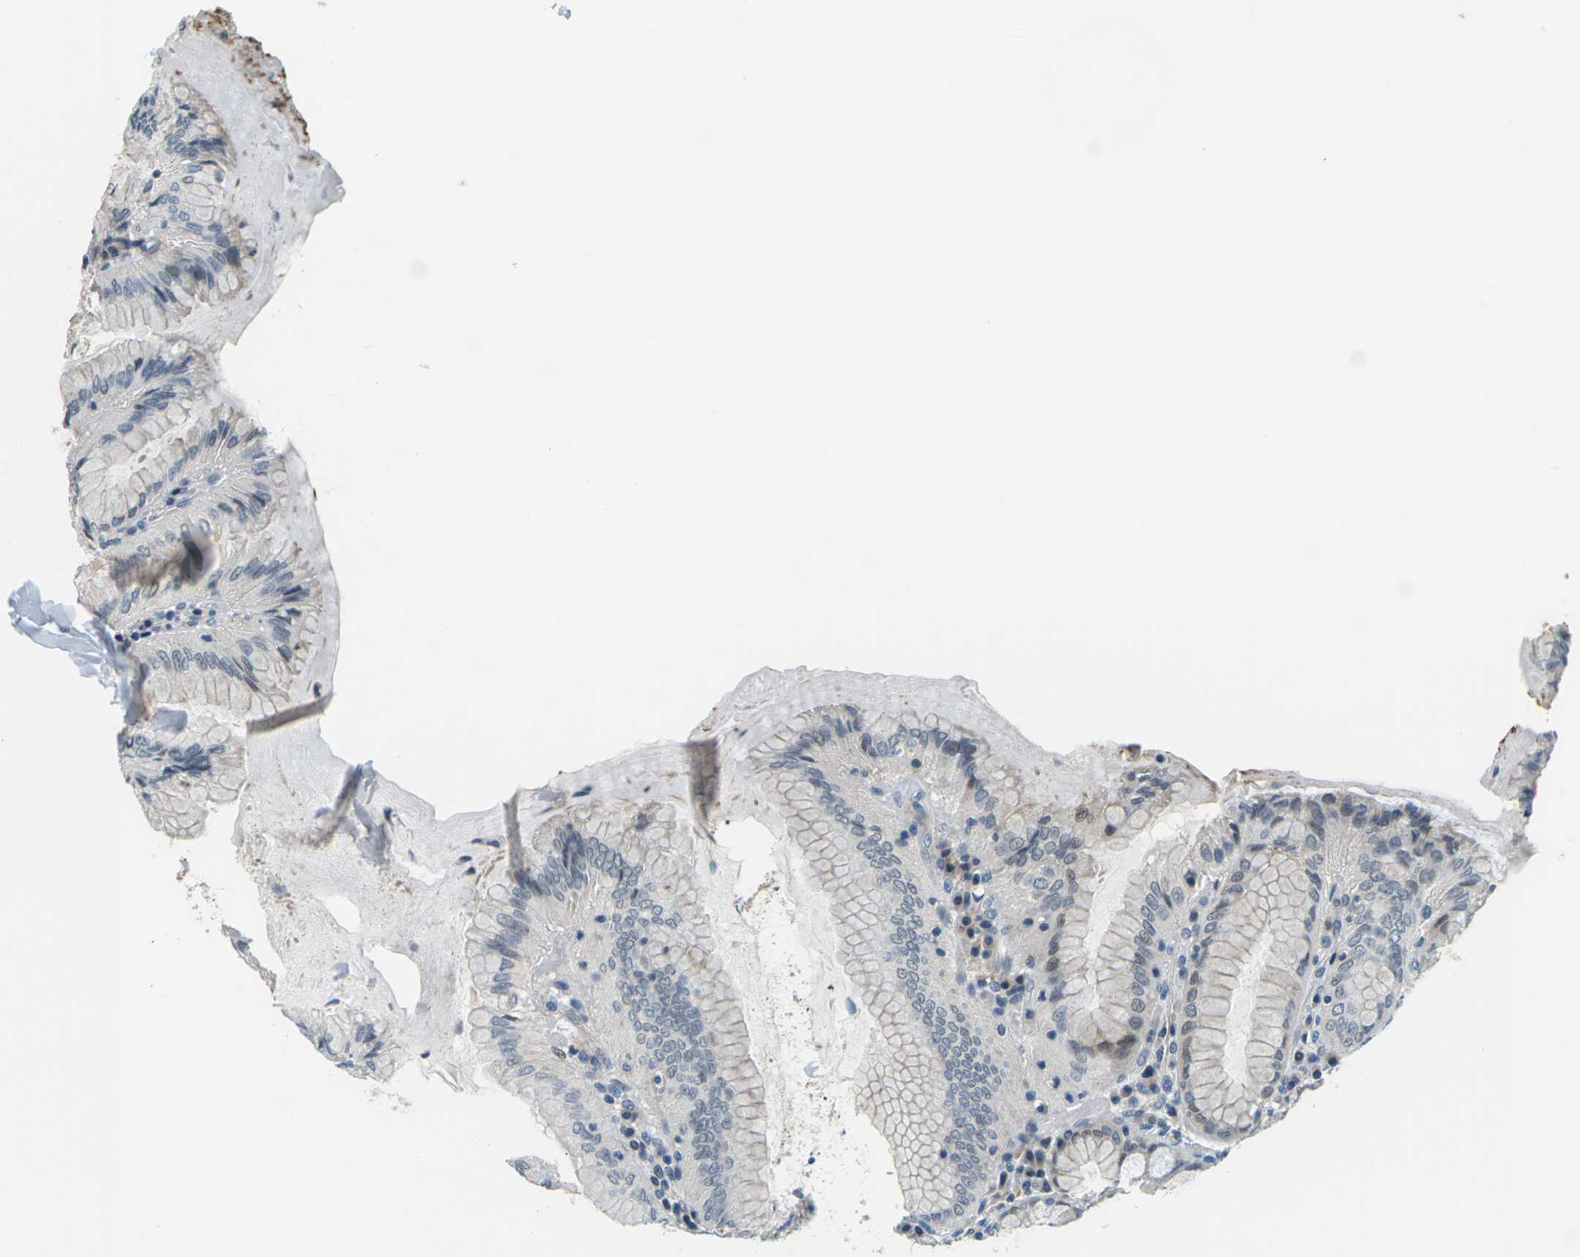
{"staining": {"intensity": "moderate", "quantity": "<25%", "location": "cytoplasmic/membranous"}, "tissue": "stomach", "cell_type": "Glandular cells", "image_type": "normal", "snomed": [{"axis": "morphology", "description": "Normal tissue, NOS"}, {"axis": "topography", "description": "Stomach, lower"}], "caption": "A brown stain labels moderate cytoplasmic/membranous positivity of a protein in glandular cells of benign stomach. The protein of interest is stained brown, and the nuclei are stained in blue (DAB (3,3'-diaminobenzidine) IHC with brightfield microscopy, high magnification).", "gene": "SLC13A3", "patient": {"sex": "female", "age": 76}}